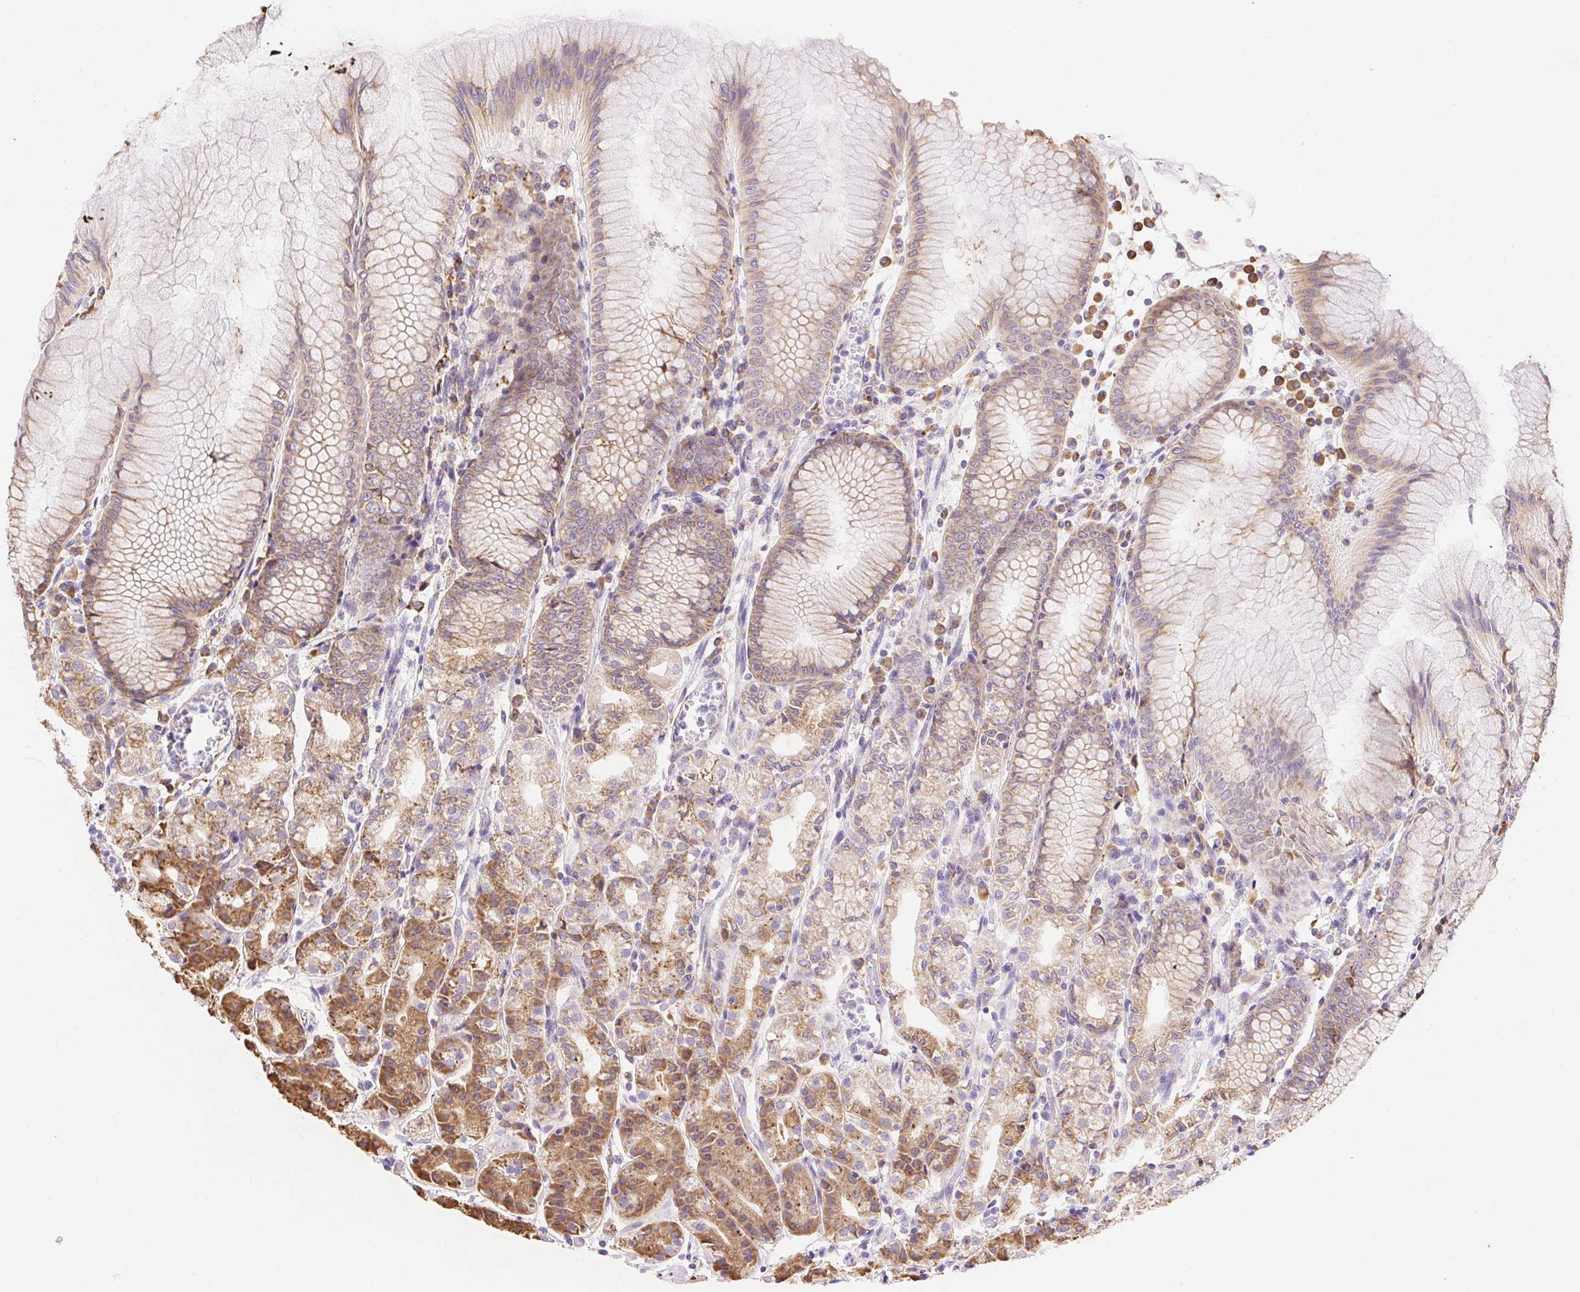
{"staining": {"intensity": "moderate", "quantity": ">75%", "location": "cytoplasmic/membranous"}, "tissue": "stomach", "cell_type": "Glandular cells", "image_type": "normal", "snomed": [{"axis": "morphology", "description": "Normal tissue, NOS"}, {"axis": "topography", "description": "Stomach"}], "caption": "Protein staining exhibits moderate cytoplasmic/membranous expression in about >75% of glandular cells in benign stomach. Ihc stains the protein of interest in brown and the nuclei are stained blue.", "gene": "ENSG00000260836", "patient": {"sex": "female", "age": 57}}